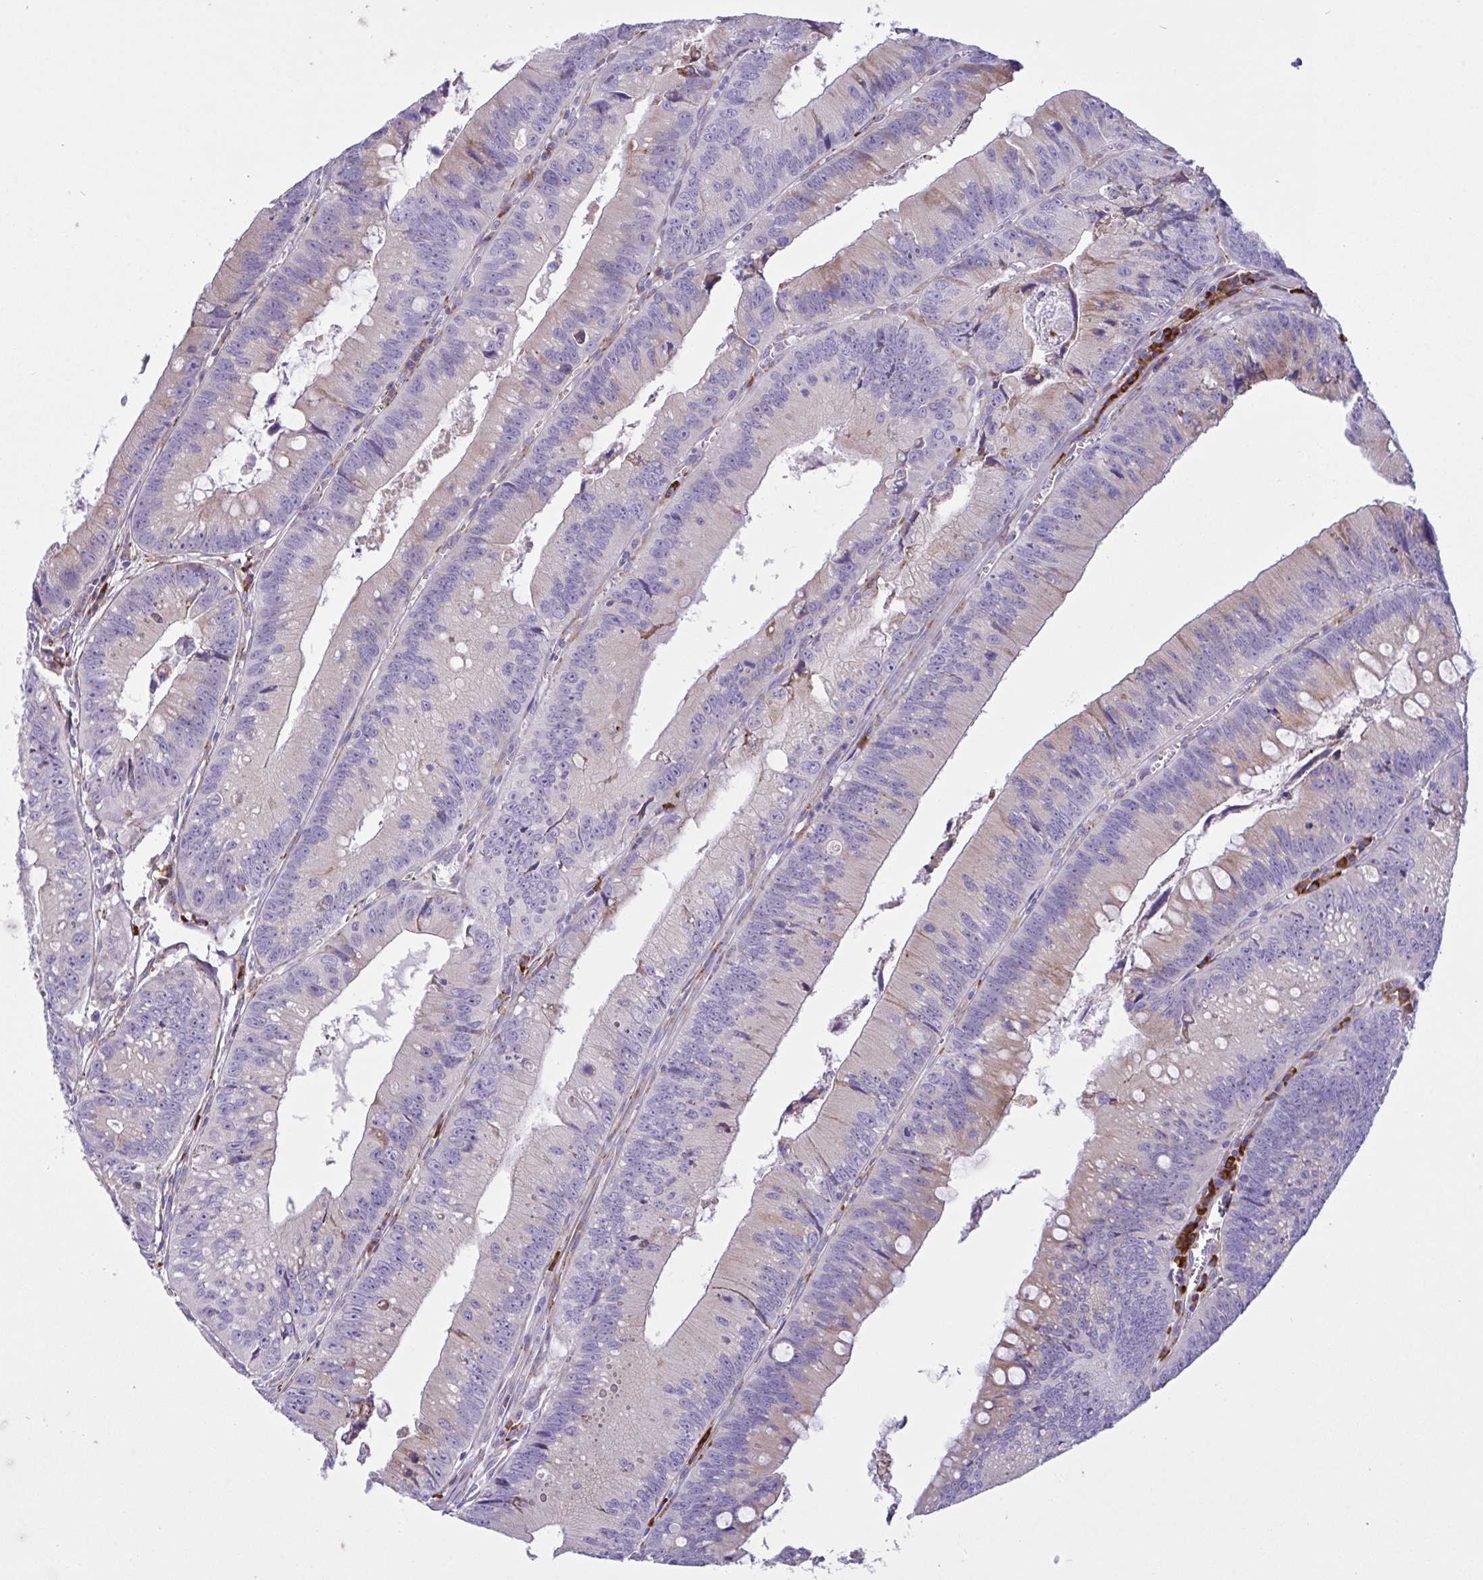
{"staining": {"intensity": "weak", "quantity": "<25%", "location": "cytoplasmic/membranous"}, "tissue": "colorectal cancer", "cell_type": "Tumor cells", "image_type": "cancer", "snomed": [{"axis": "morphology", "description": "Adenocarcinoma, NOS"}, {"axis": "topography", "description": "Rectum"}], "caption": "IHC micrograph of neoplastic tissue: adenocarcinoma (colorectal) stained with DAB exhibits no significant protein expression in tumor cells.", "gene": "DSC3", "patient": {"sex": "female", "age": 81}}